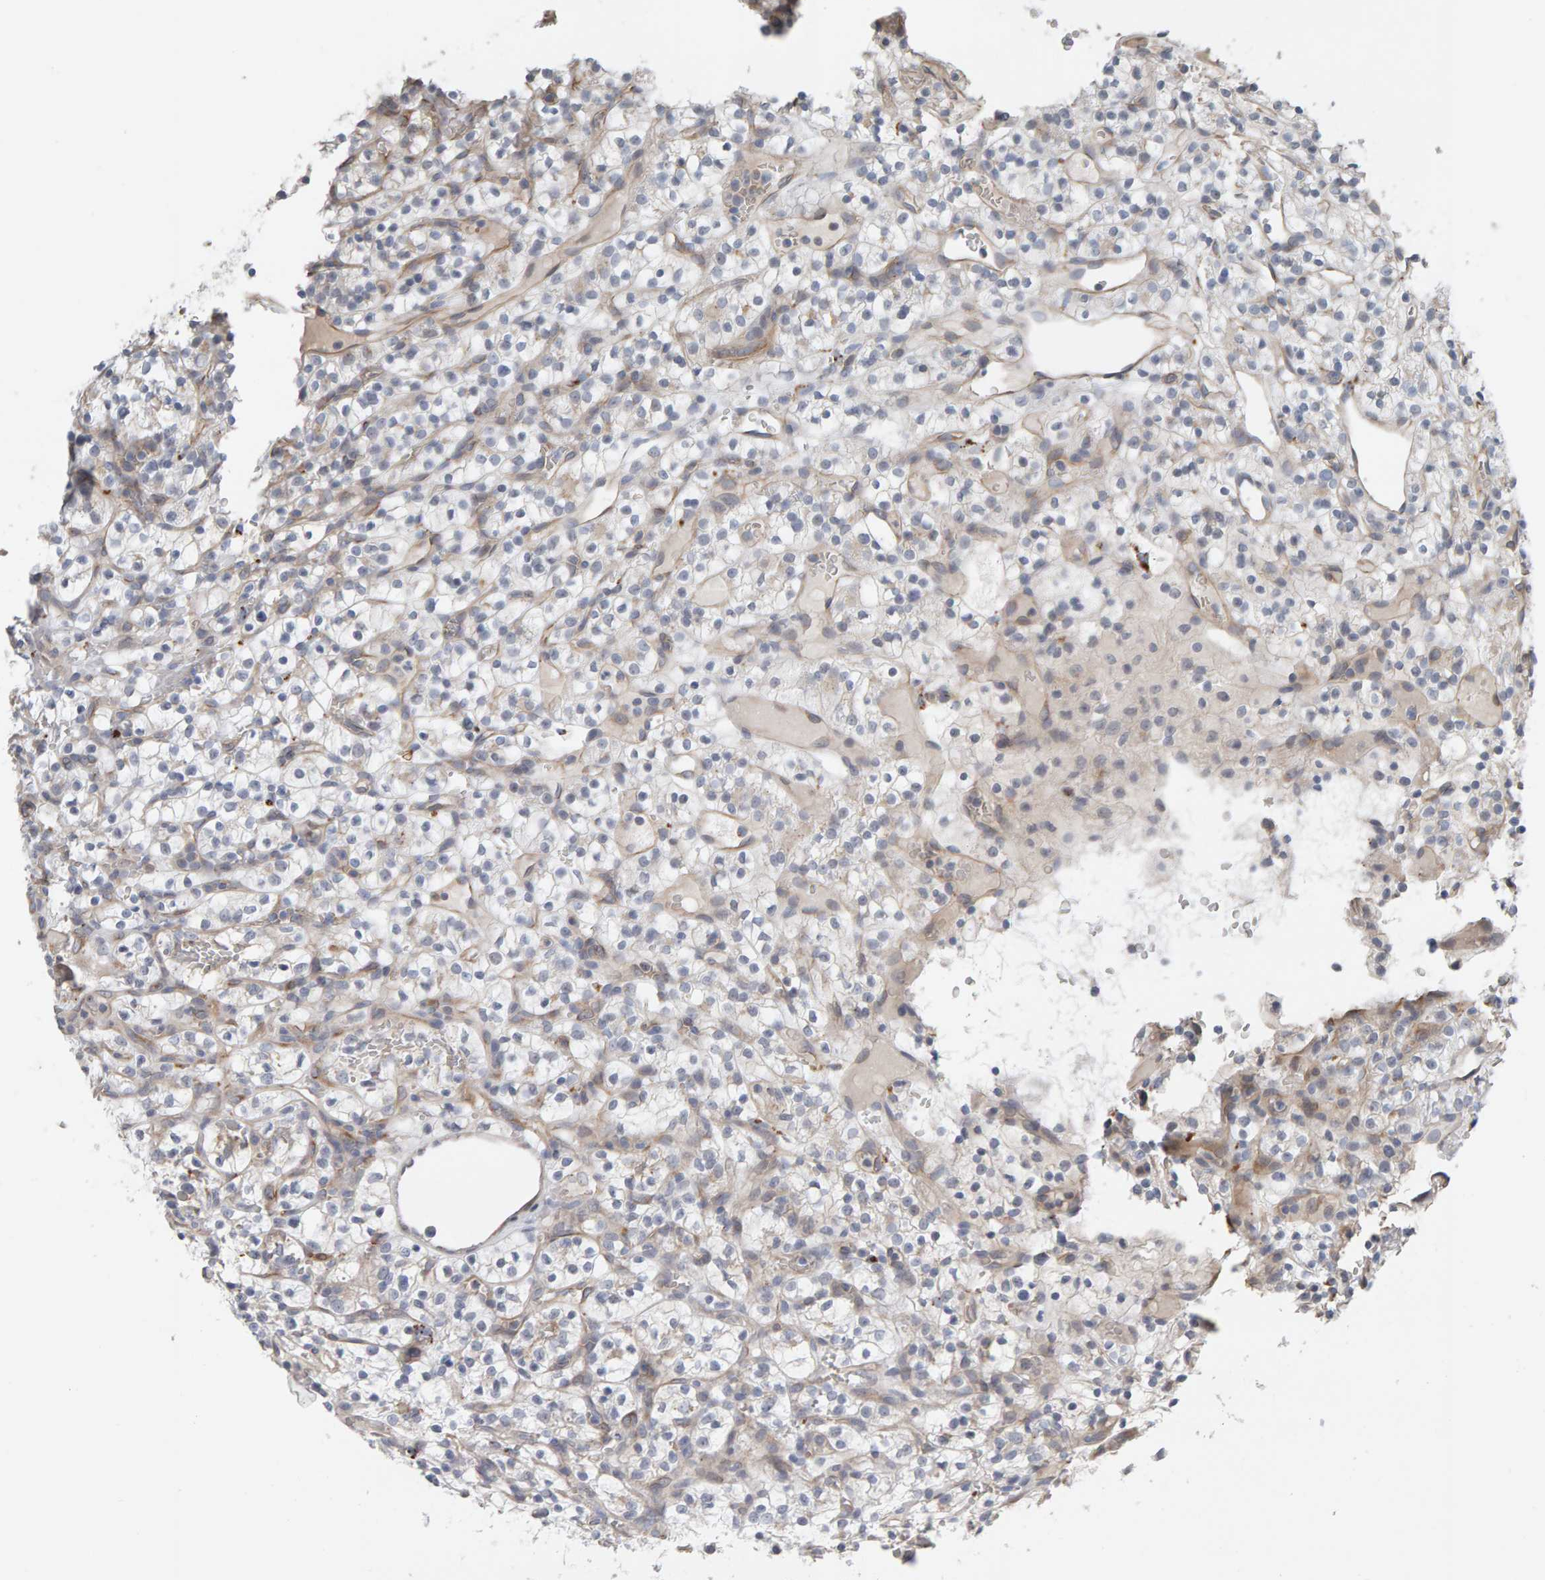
{"staining": {"intensity": "negative", "quantity": "none", "location": "none"}, "tissue": "renal cancer", "cell_type": "Tumor cells", "image_type": "cancer", "snomed": [{"axis": "morphology", "description": "Adenocarcinoma, NOS"}, {"axis": "topography", "description": "Kidney"}], "caption": "The IHC image has no significant positivity in tumor cells of renal adenocarcinoma tissue. (DAB (3,3'-diaminobenzidine) immunohistochemistry visualized using brightfield microscopy, high magnification).", "gene": "IPPK", "patient": {"sex": "female", "age": 57}}